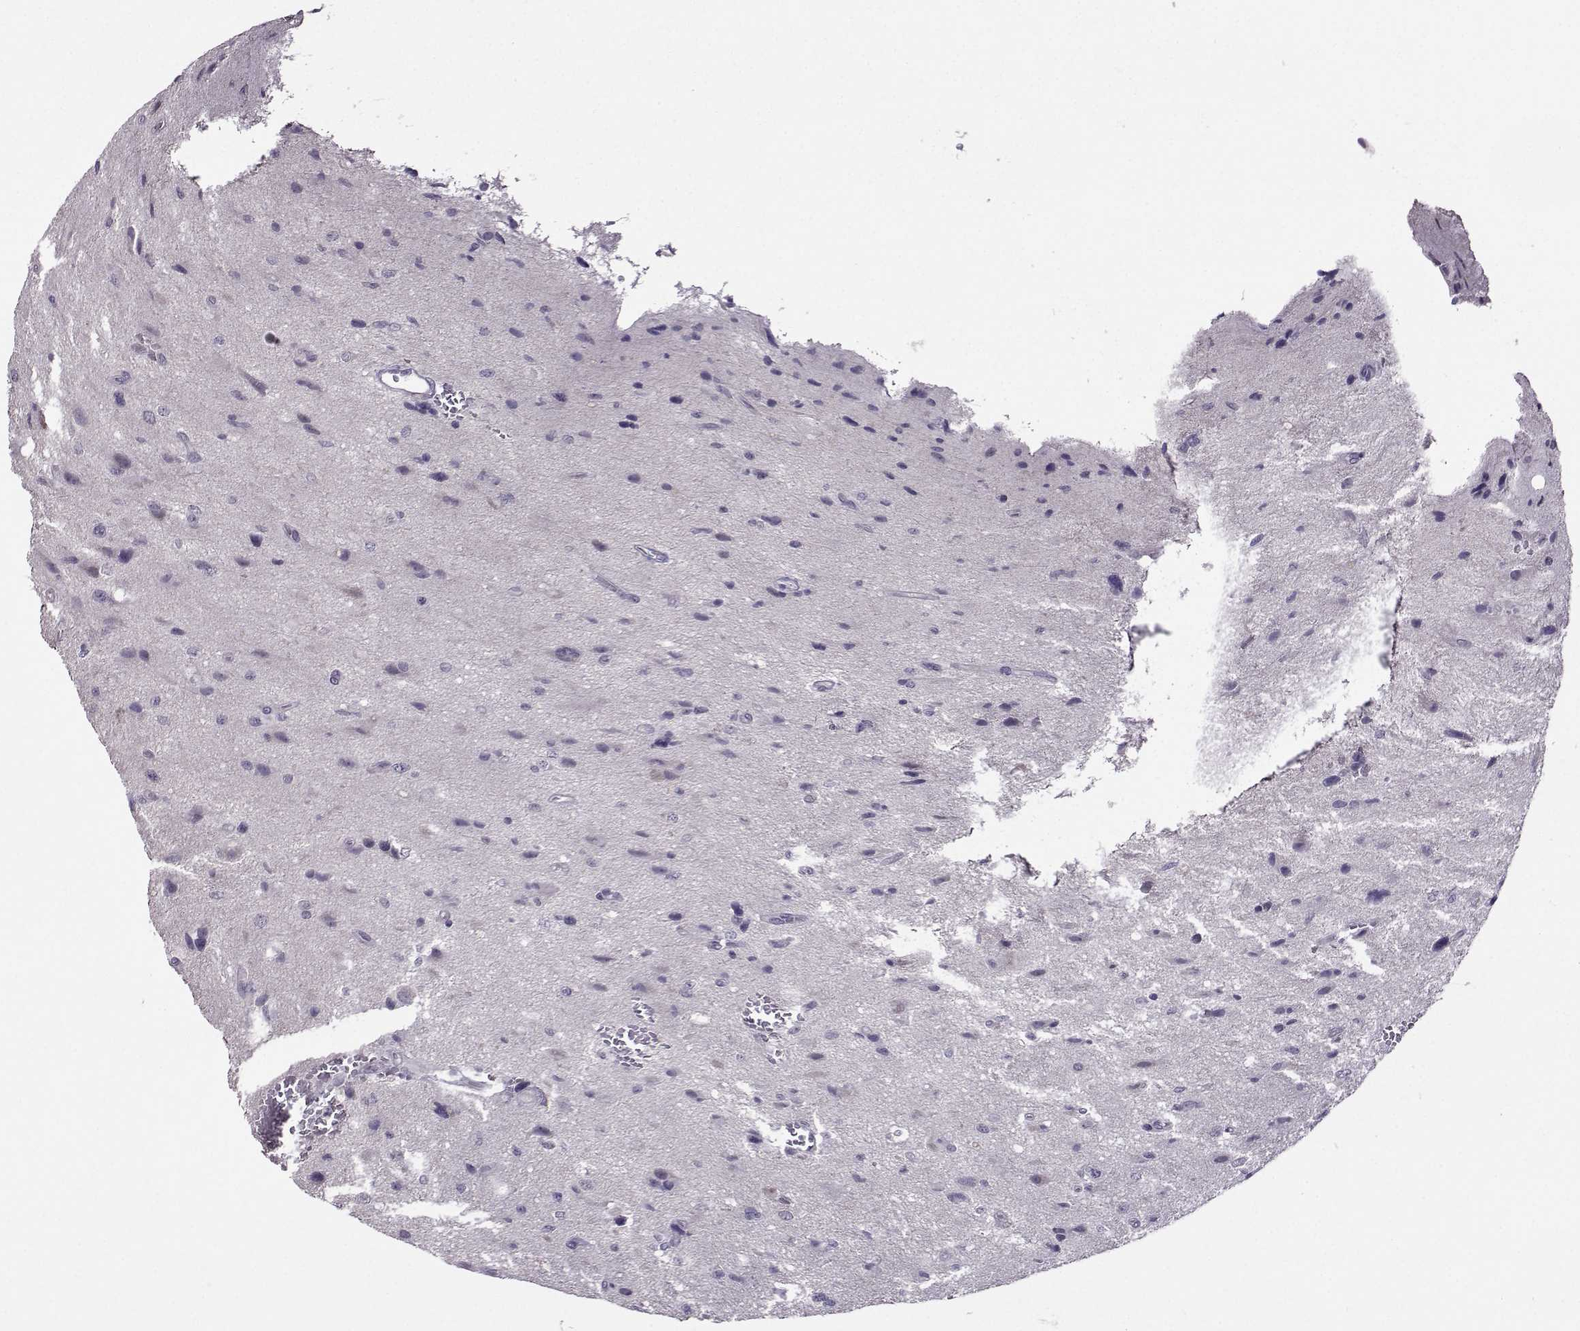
{"staining": {"intensity": "negative", "quantity": "none", "location": "none"}, "tissue": "glioma", "cell_type": "Tumor cells", "image_type": "cancer", "snomed": [{"axis": "morphology", "description": "Glioma, malignant, NOS"}, {"axis": "morphology", "description": "Glioma, malignant, High grade"}, {"axis": "topography", "description": "Brain"}], "caption": "An immunohistochemistry (IHC) histopathology image of malignant glioma (high-grade) is shown. There is no staining in tumor cells of malignant glioma (high-grade). (DAB immunohistochemistry (IHC) visualized using brightfield microscopy, high magnification).", "gene": "DDX20", "patient": {"sex": "female", "age": 71}}